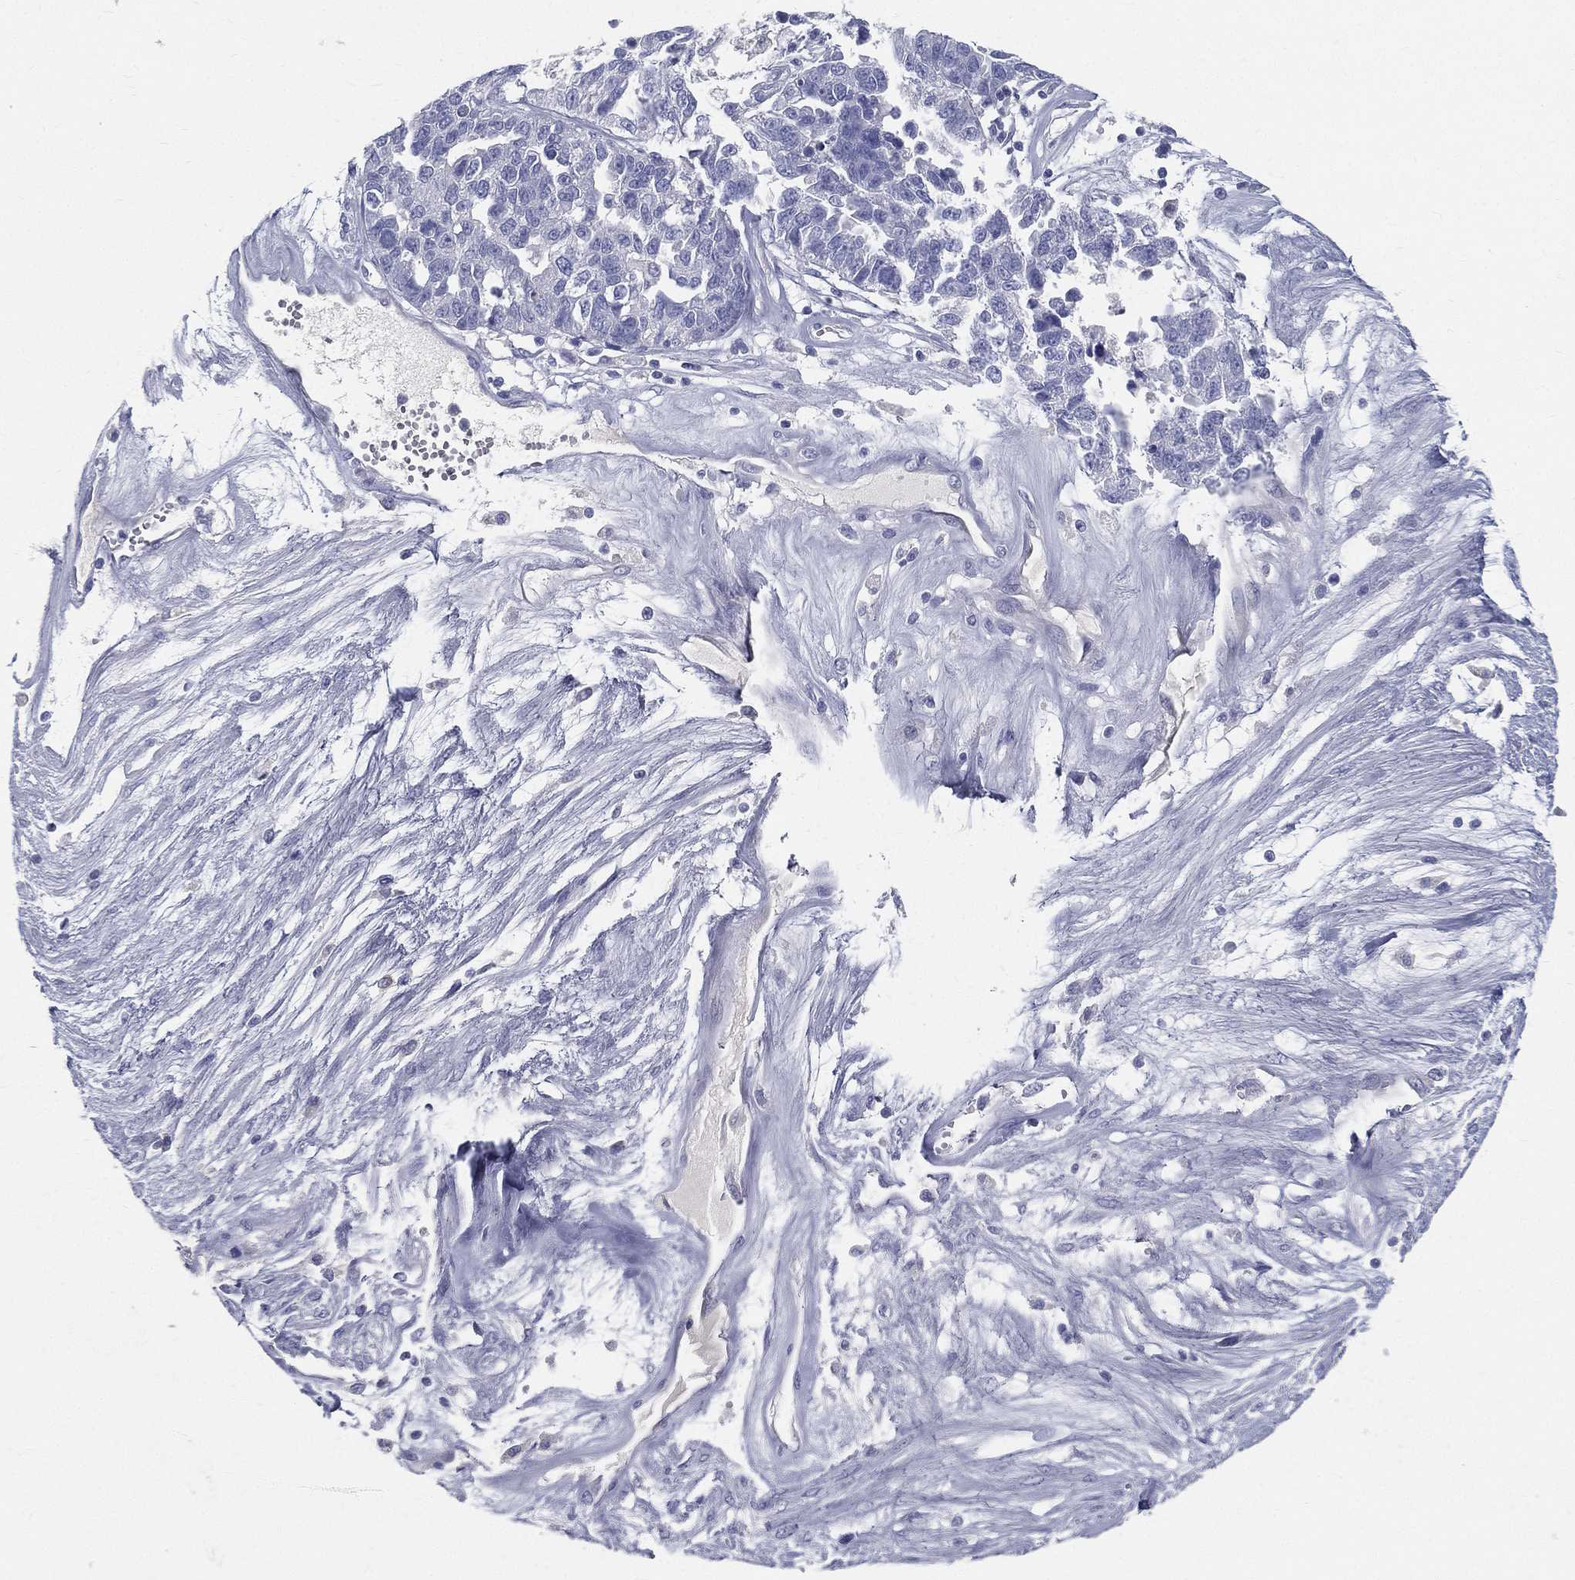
{"staining": {"intensity": "negative", "quantity": "none", "location": "none"}, "tissue": "ovarian cancer", "cell_type": "Tumor cells", "image_type": "cancer", "snomed": [{"axis": "morphology", "description": "Cystadenocarcinoma, serous, NOS"}, {"axis": "topography", "description": "Ovary"}], "caption": "This histopathology image is of serous cystadenocarcinoma (ovarian) stained with immunohistochemistry to label a protein in brown with the nuclei are counter-stained blue. There is no expression in tumor cells. Nuclei are stained in blue.", "gene": "STS", "patient": {"sex": "female", "age": 87}}